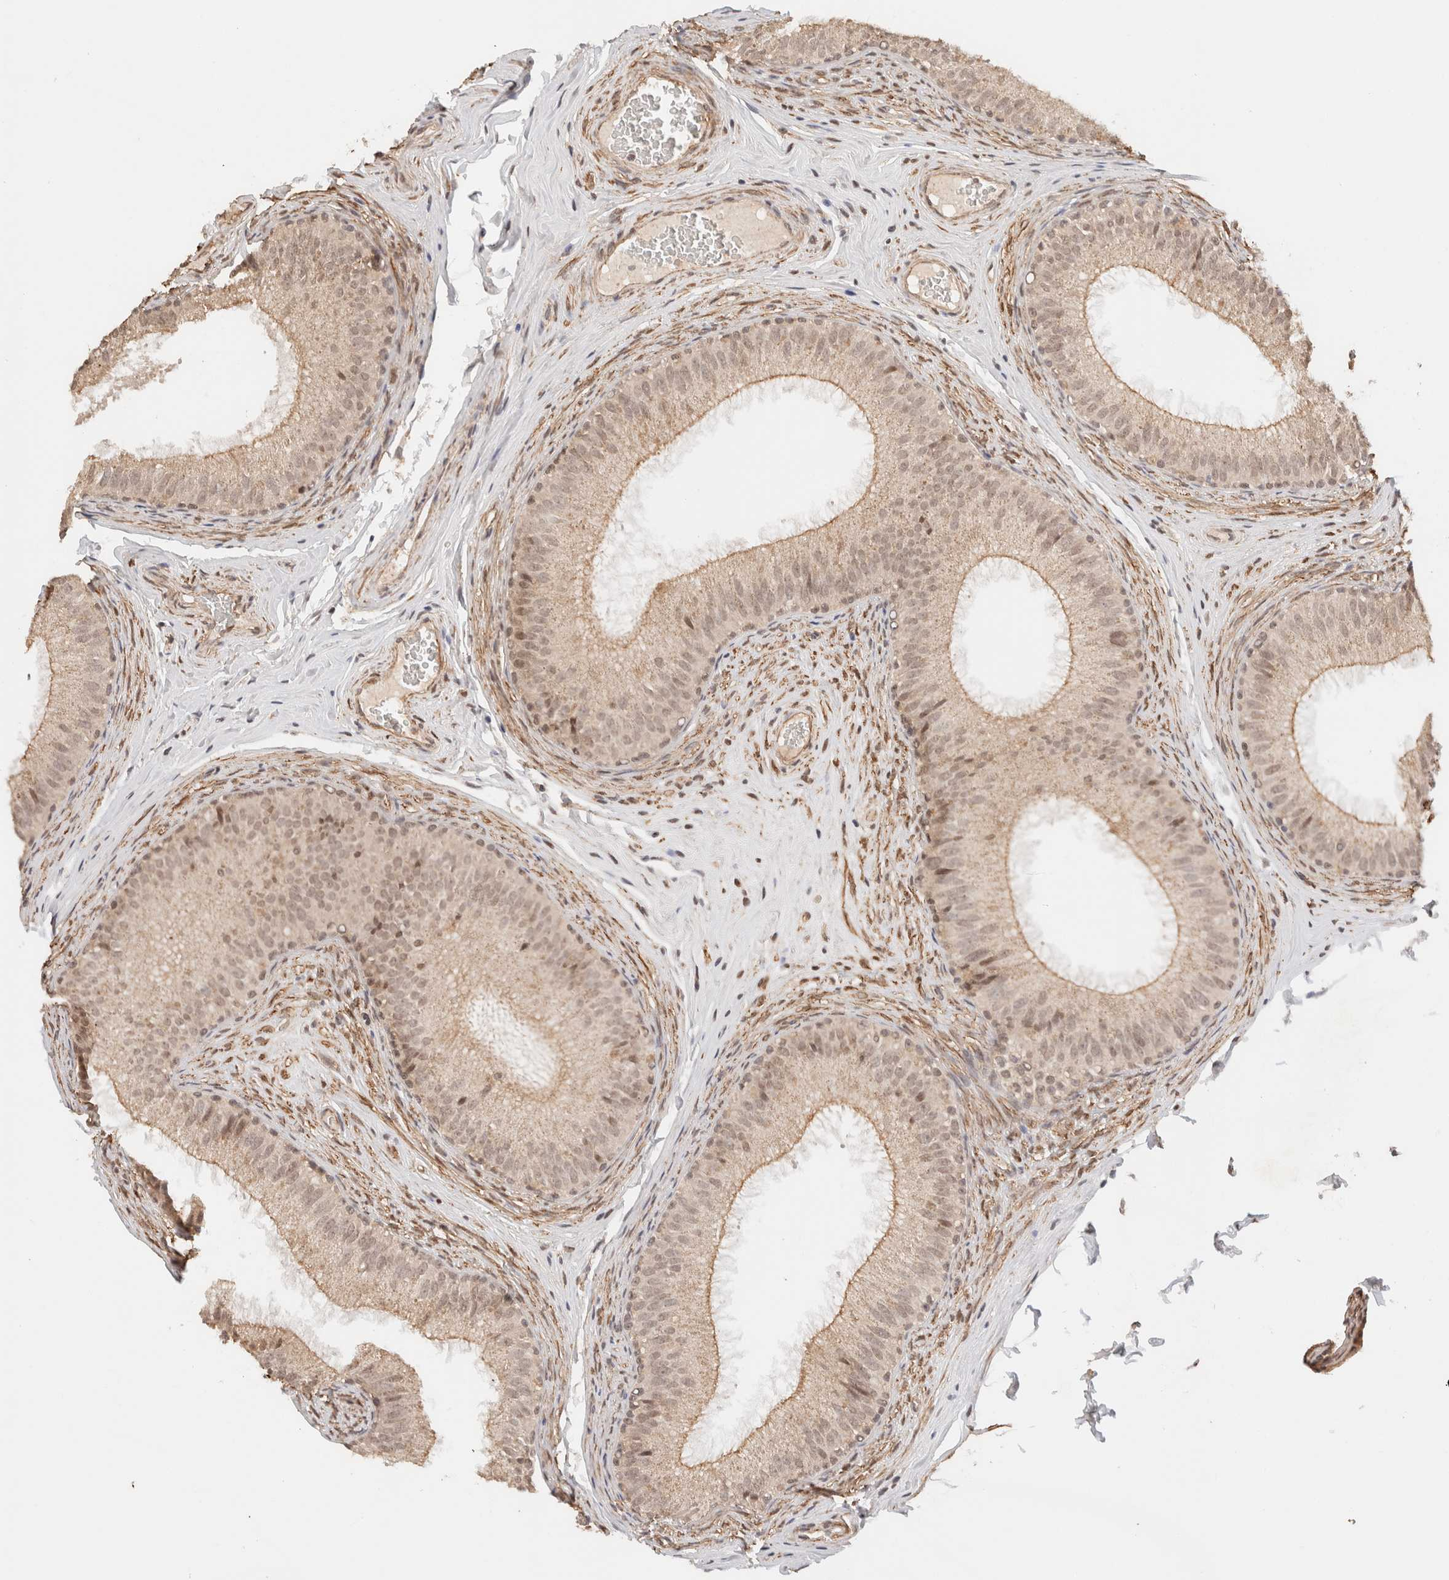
{"staining": {"intensity": "moderate", "quantity": ">75%", "location": "cytoplasmic/membranous,nuclear"}, "tissue": "epididymis", "cell_type": "Glandular cells", "image_type": "normal", "snomed": [{"axis": "morphology", "description": "Normal tissue, NOS"}, {"axis": "topography", "description": "Epididymis"}], "caption": "Immunohistochemistry (IHC) staining of benign epididymis, which displays medium levels of moderate cytoplasmic/membranous,nuclear expression in approximately >75% of glandular cells indicating moderate cytoplasmic/membranous,nuclear protein positivity. The staining was performed using DAB (brown) for protein detection and nuclei were counterstained in hematoxylin (blue).", "gene": "BRPF3", "patient": {"sex": "male", "age": 32}}